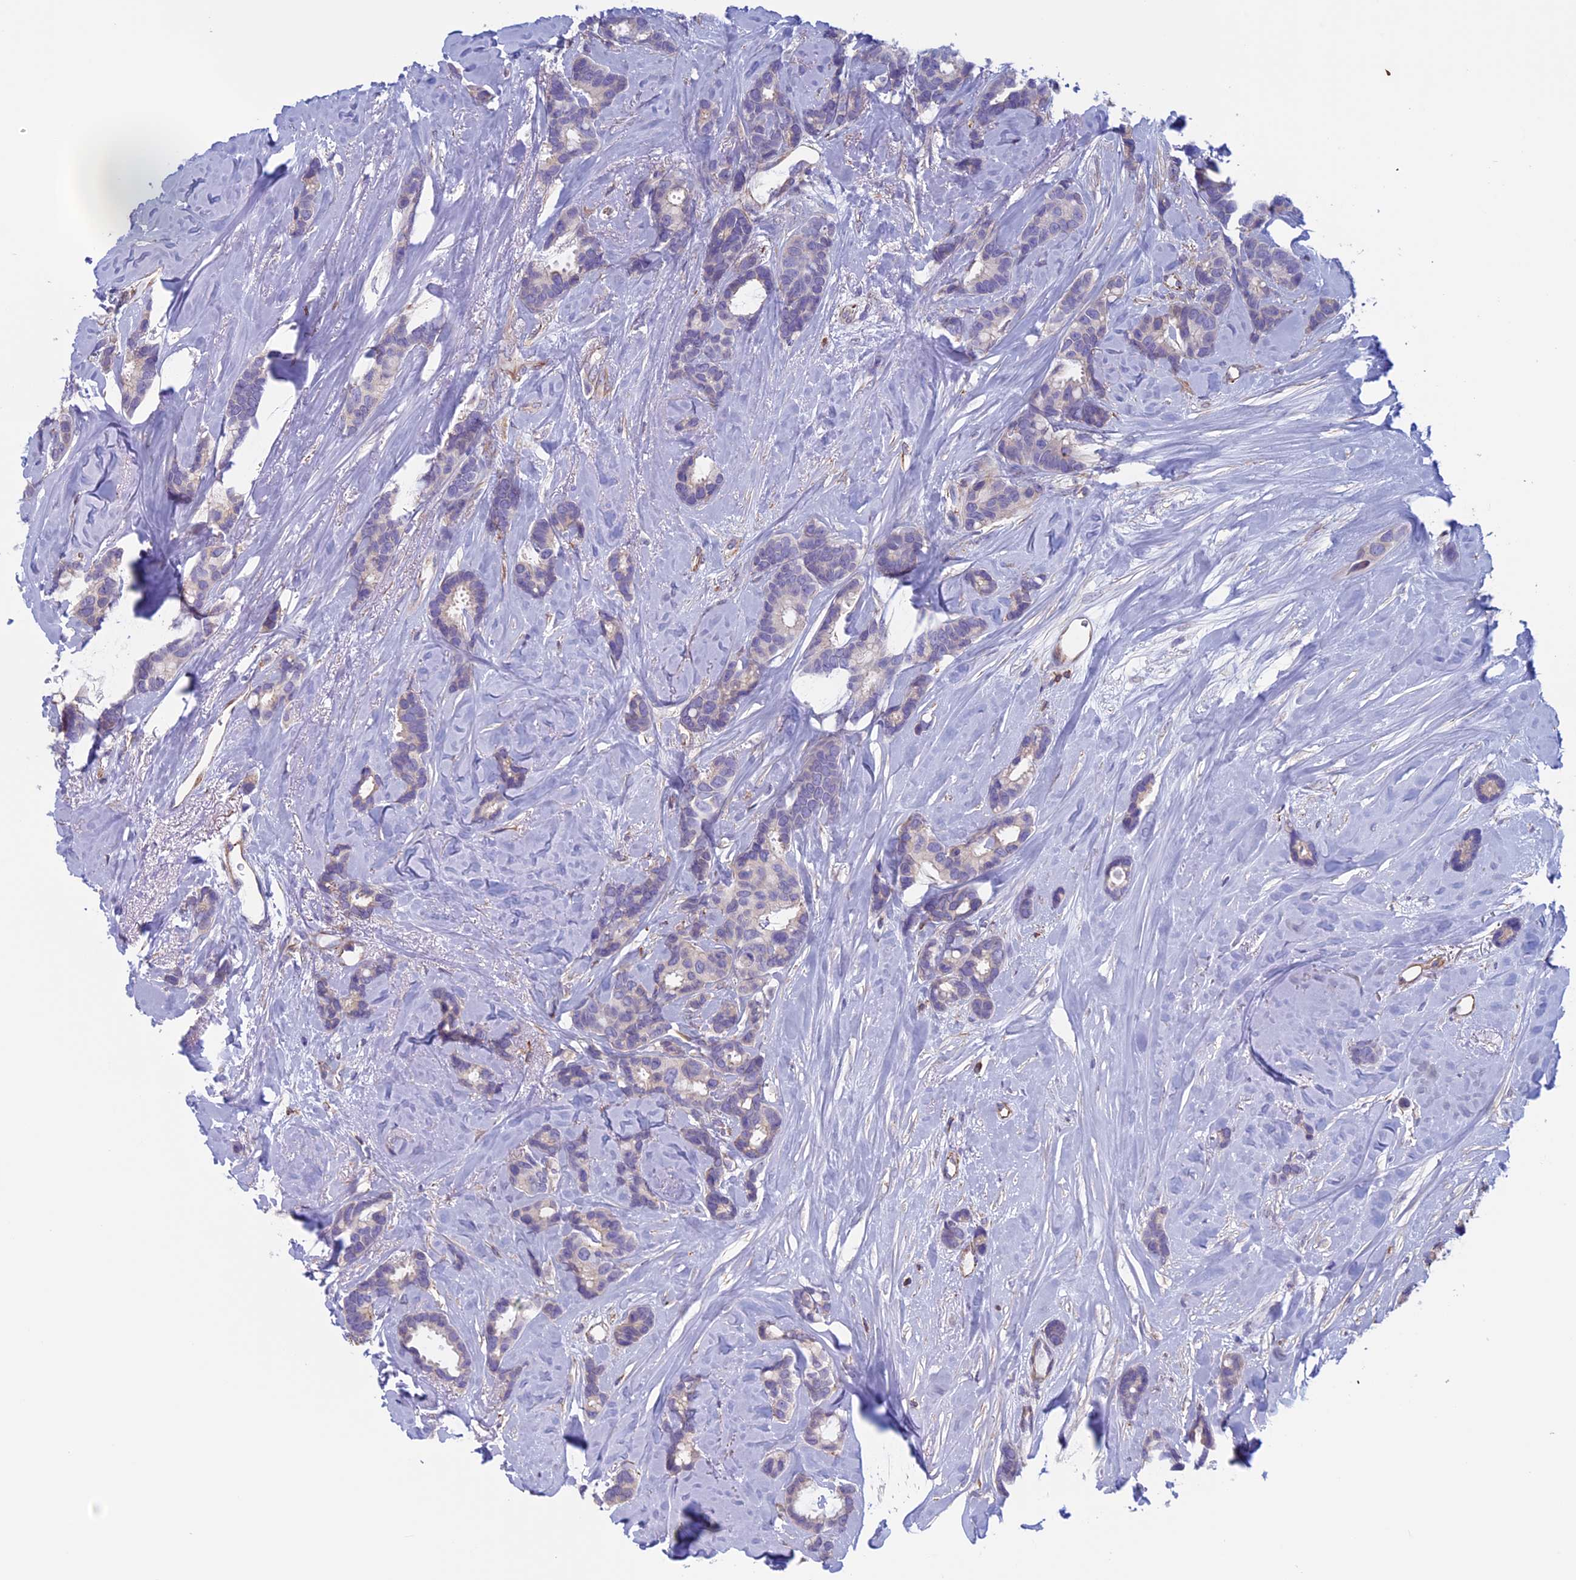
{"staining": {"intensity": "negative", "quantity": "none", "location": "none"}, "tissue": "breast cancer", "cell_type": "Tumor cells", "image_type": "cancer", "snomed": [{"axis": "morphology", "description": "Duct carcinoma"}, {"axis": "topography", "description": "Breast"}], "caption": "DAB (3,3'-diaminobenzidine) immunohistochemical staining of breast cancer exhibits no significant staining in tumor cells.", "gene": "BCL2L10", "patient": {"sex": "female", "age": 87}}